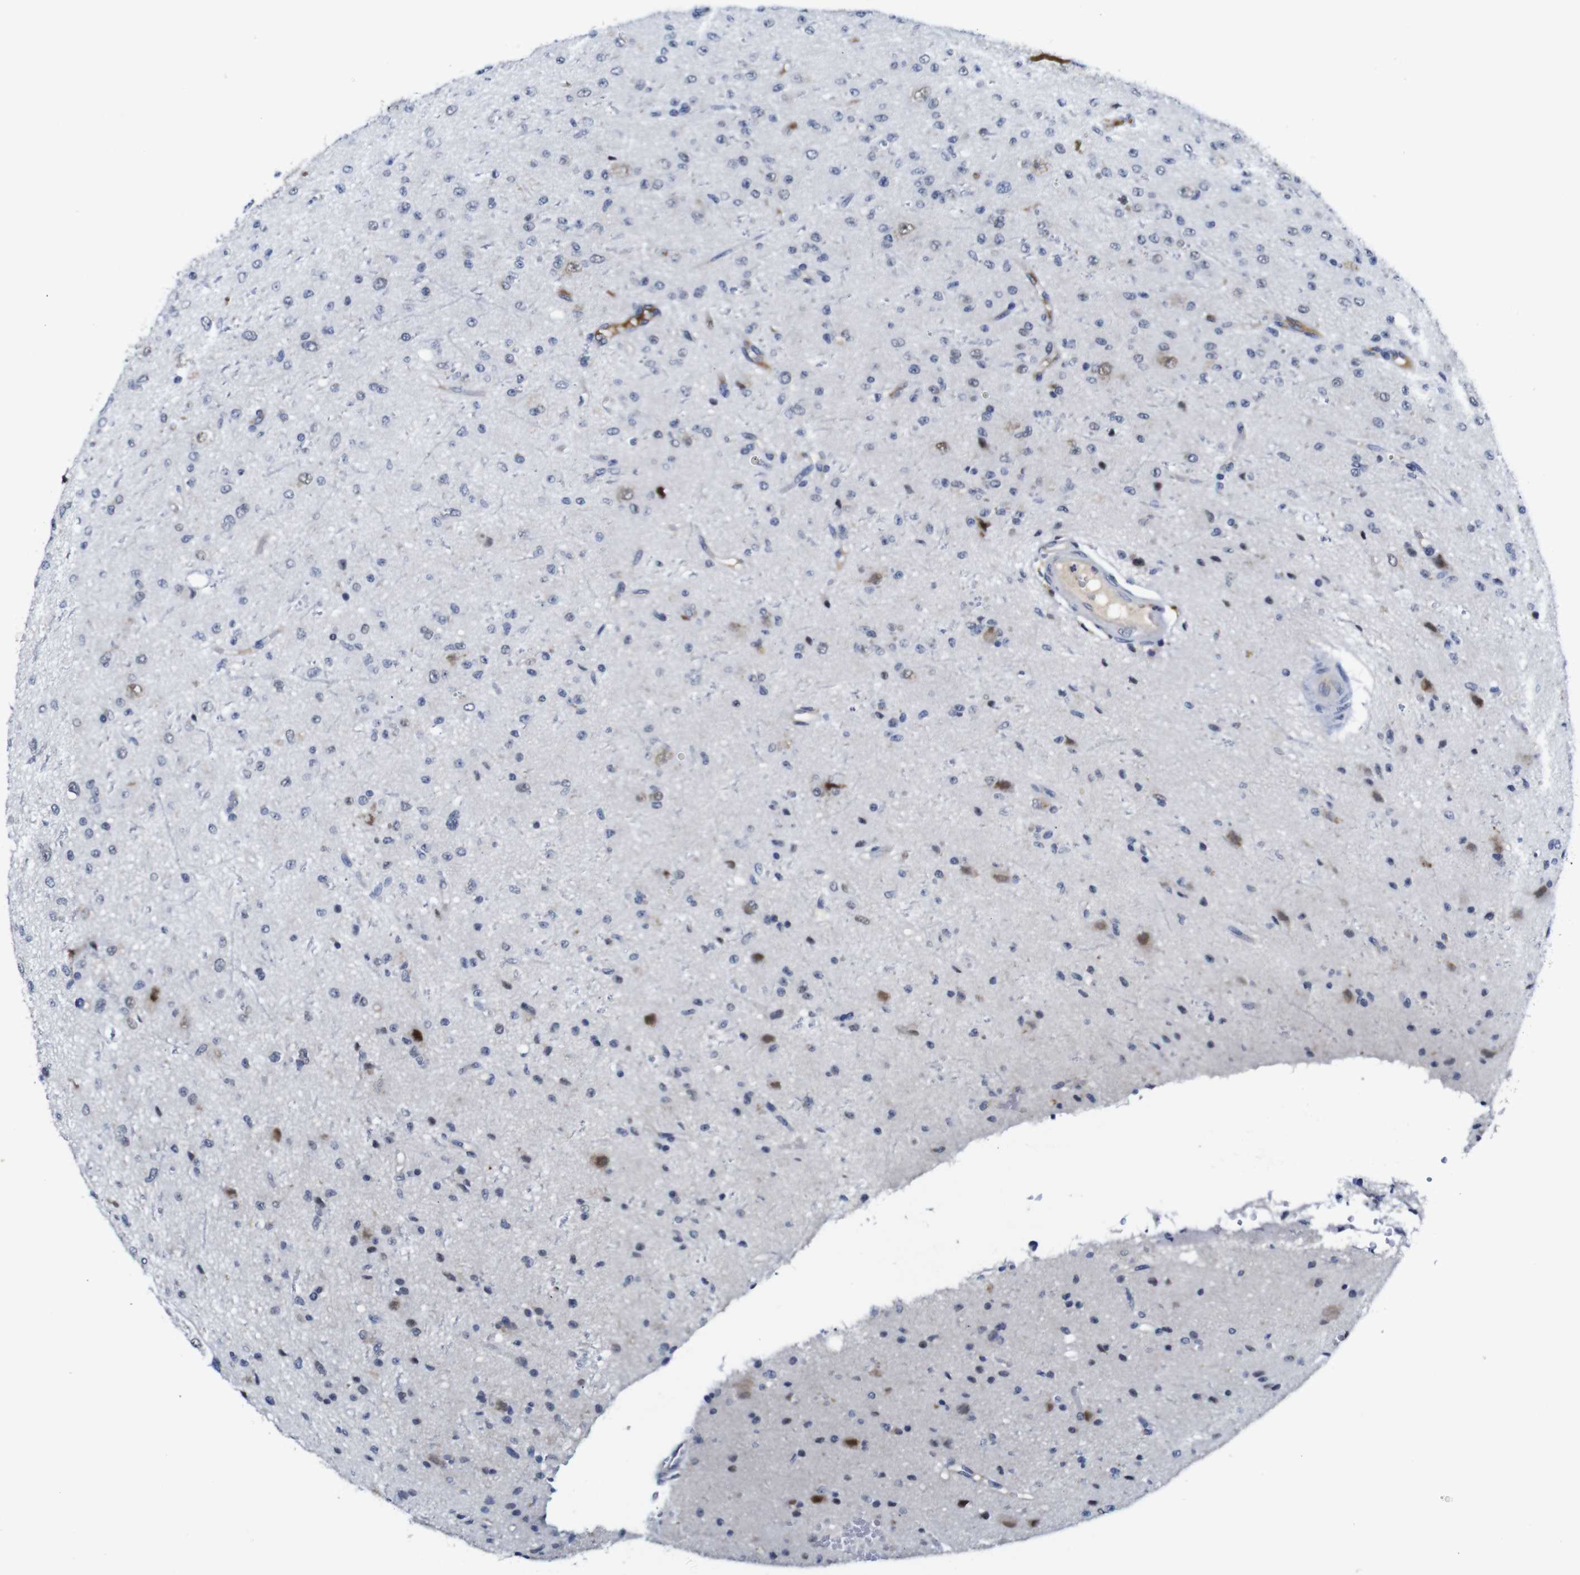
{"staining": {"intensity": "moderate", "quantity": "<25%", "location": "cytoplasmic/membranous"}, "tissue": "glioma", "cell_type": "Tumor cells", "image_type": "cancer", "snomed": [{"axis": "morphology", "description": "Glioma, malignant, High grade"}, {"axis": "topography", "description": "pancreas cauda"}], "caption": "The photomicrograph demonstrates immunohistochemical staining of glioma. There is moderate cytoplasmic/membranous staining is identified in about <25% of tumor cells.", "gene": "FURIN", "patient": {"sex": "male", "age": 60}}